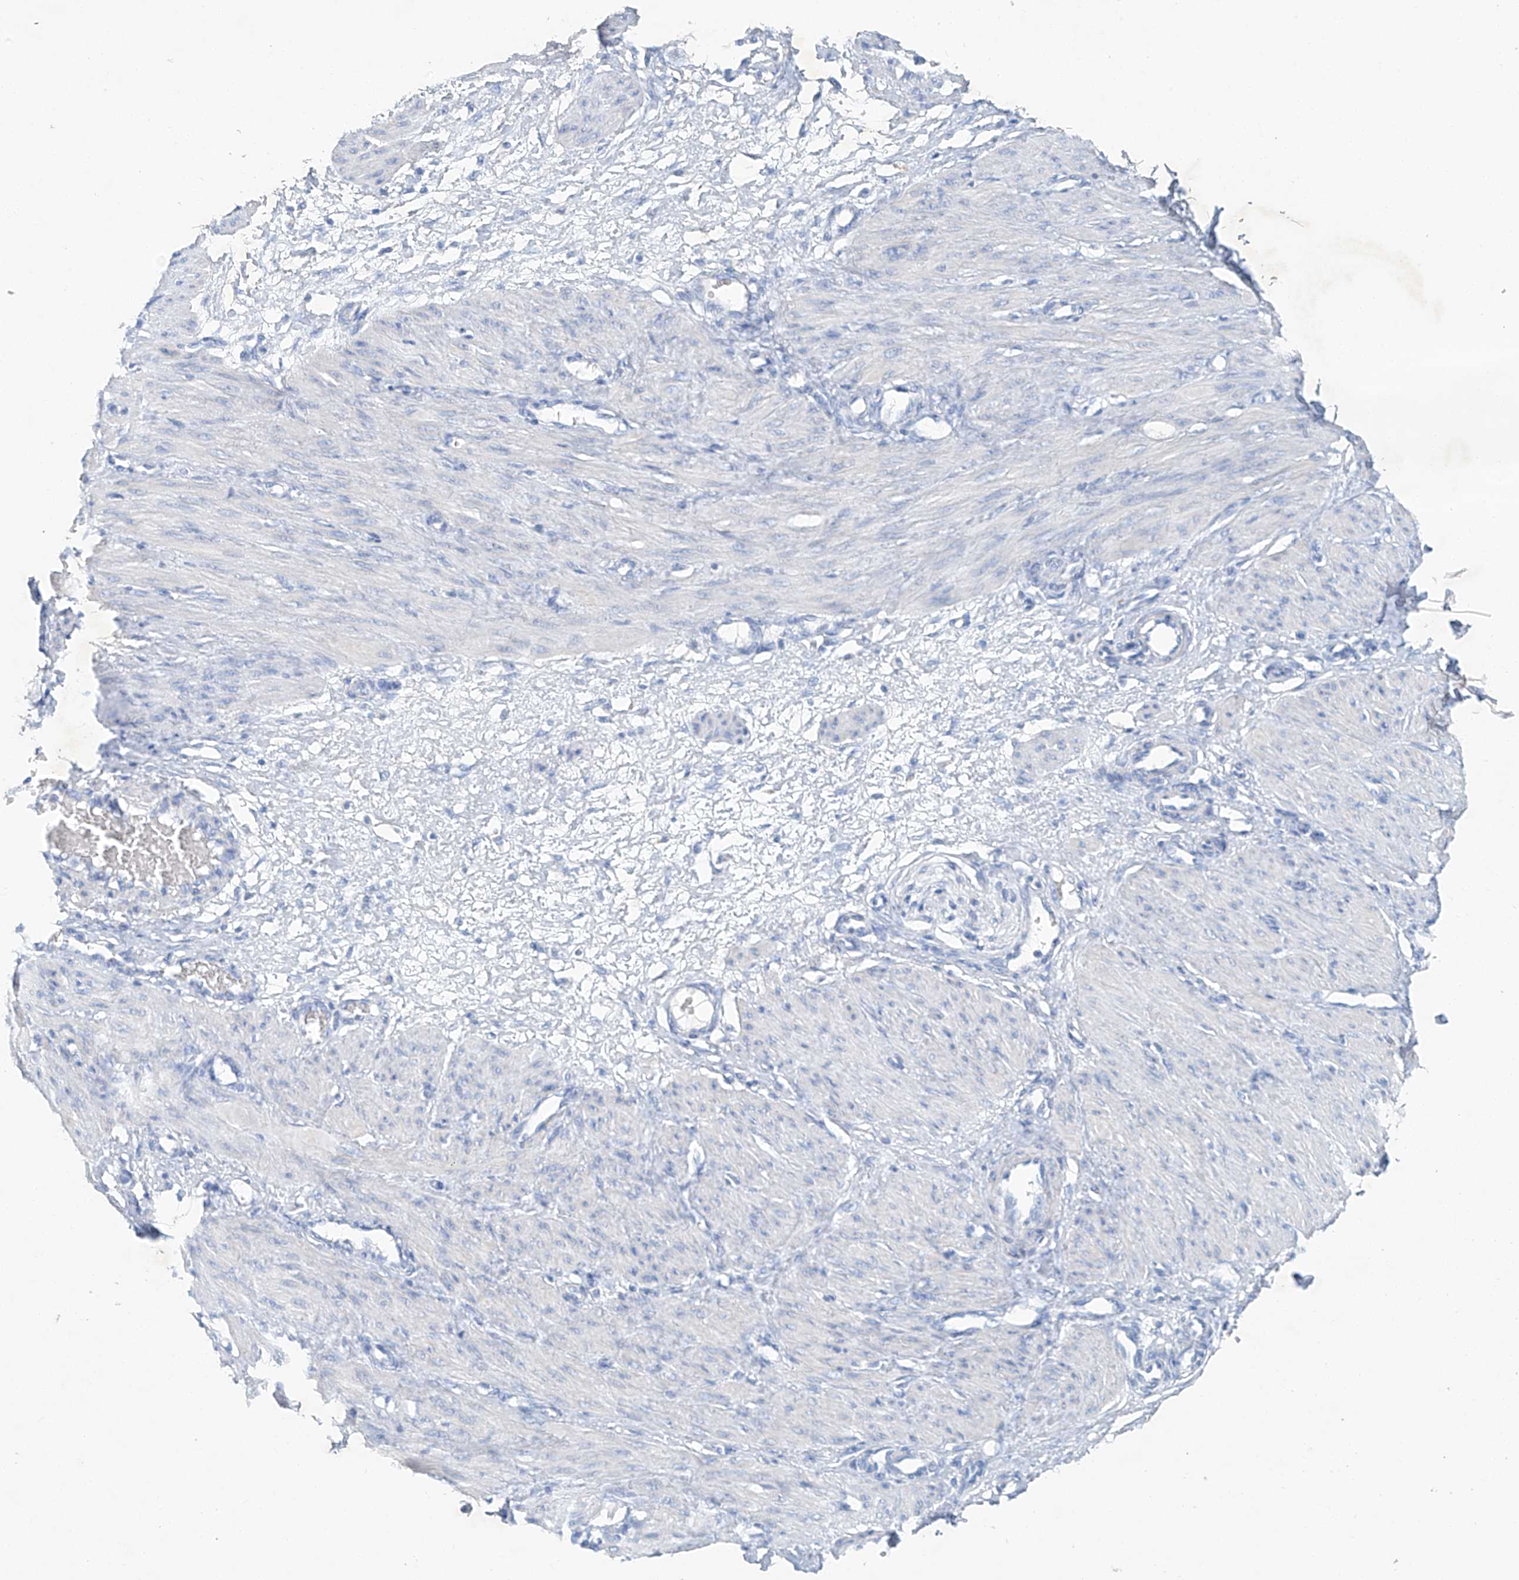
{"staining": {"intensity": "negative", "quantity": "none", "location": "none"}, "tissue": "smooth muscle", "cell_type": "Smooth muscle cells", "image_type": "normal", "snomed": [{"axis": "morphology", "description": "Normal tissue, NOS"}, {"axis": "topography", "description": "Endometrium"}], "caption": "Immunohistochemistry (IHC) of unremarkable smooth muscle shows no positivity in smooth muscle cells. (Stains: DAB (3,3'-diaminobenzidine) immunohistochemistry with hematoxylin counter stain, Microscopy: brightfield microscopy at high magnification).", "gene": "C1orf87", "patient": {"sex": "female", "age": 33}}